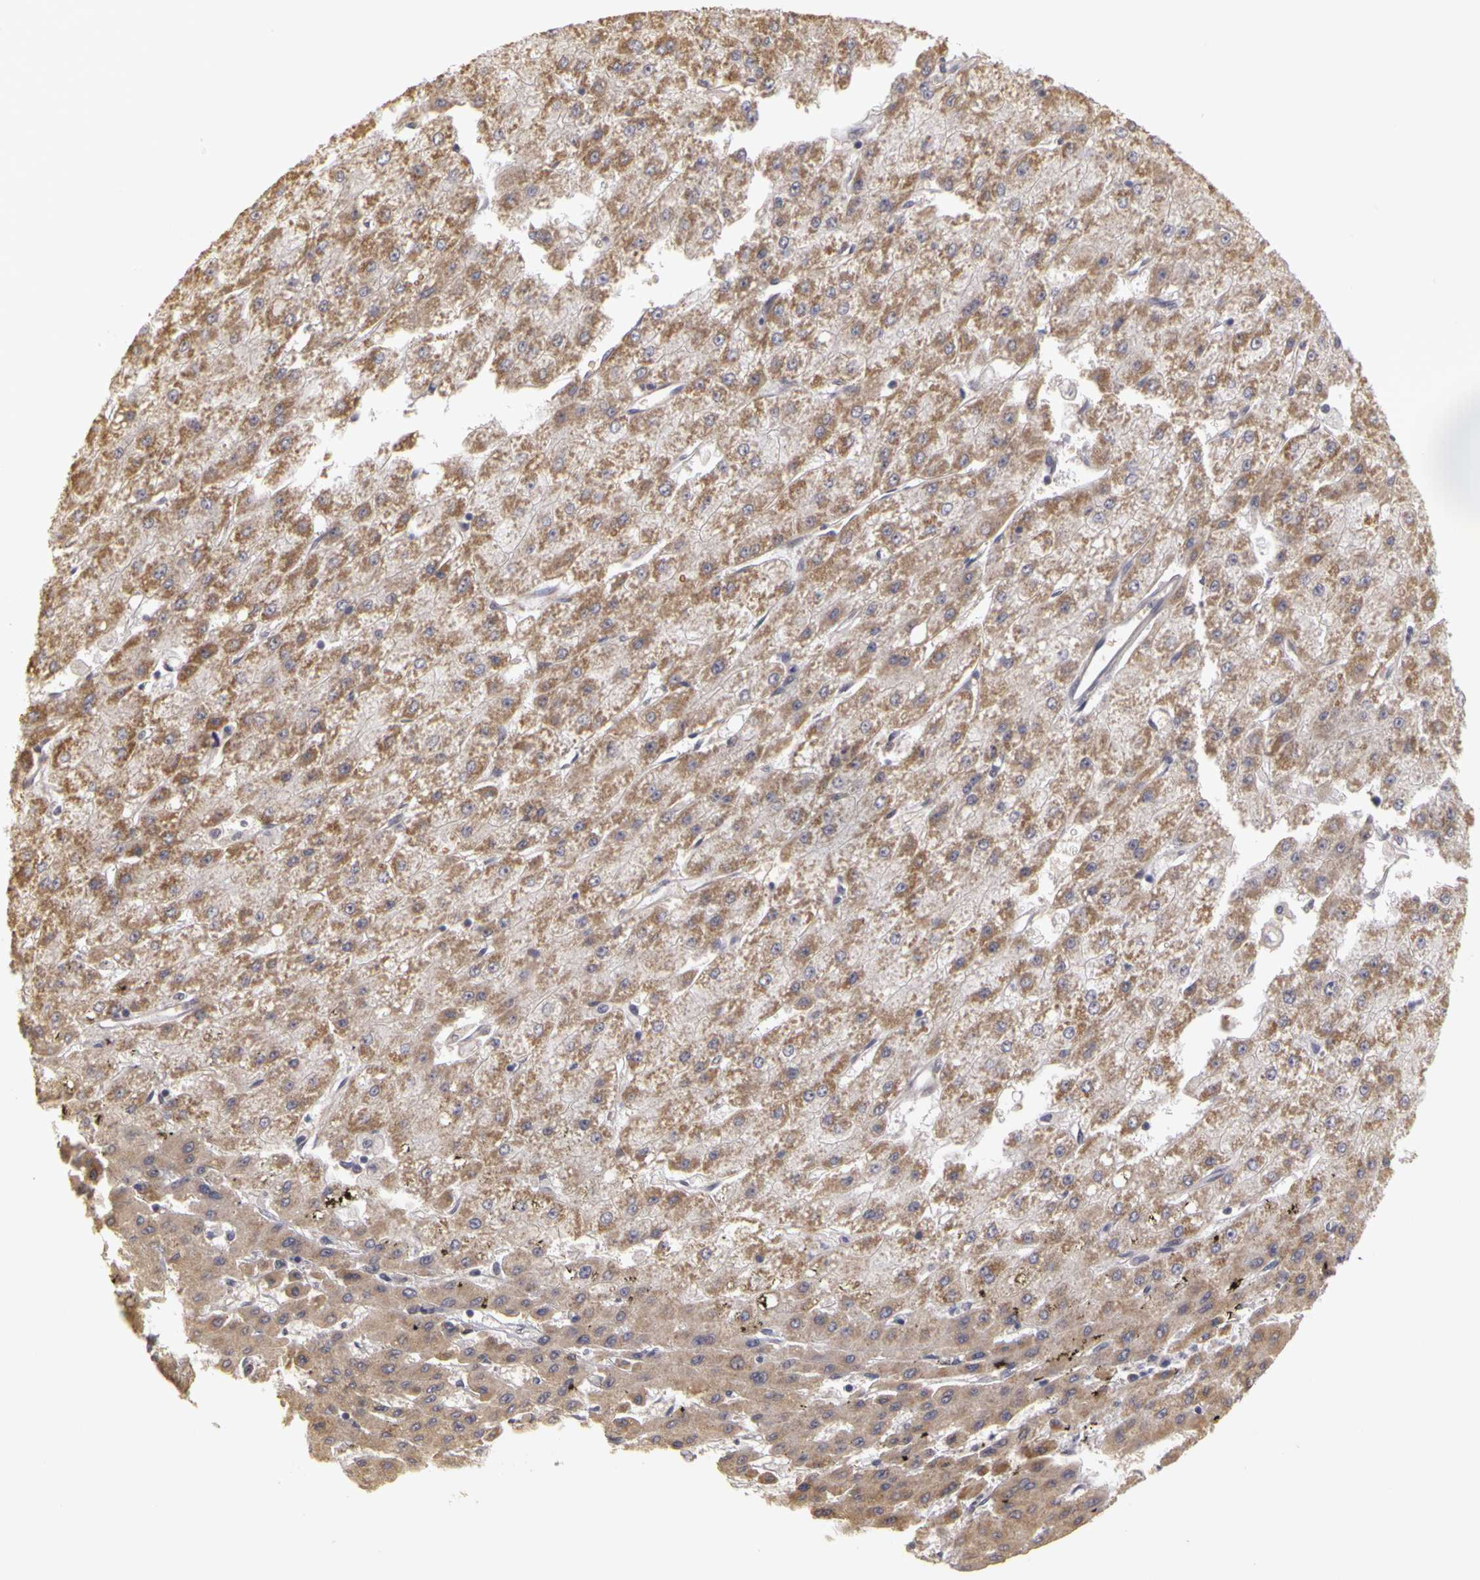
{"staining": {"intensity": "moderate", "quantity": ">75%", "location": "cytoplasmic/membranous"}, "tissue": "liver cancer", "cell_type": "Tumor cells", "image_type": "cancer", "snomed": [{"axis": "morphology", "description": "Carcinoma, Hepatocellular, NOS"}, {"axis": "topography", "description": "Liver"}], "caption": "Protein positivity by IHC shows moderate cytoplasmic/membranous expression in about >75% of tumor cells in liver cancer (hepatocellular carcinoma).", "gene": "FRMD7", "patient": {"sex": "female", "age": 52}}